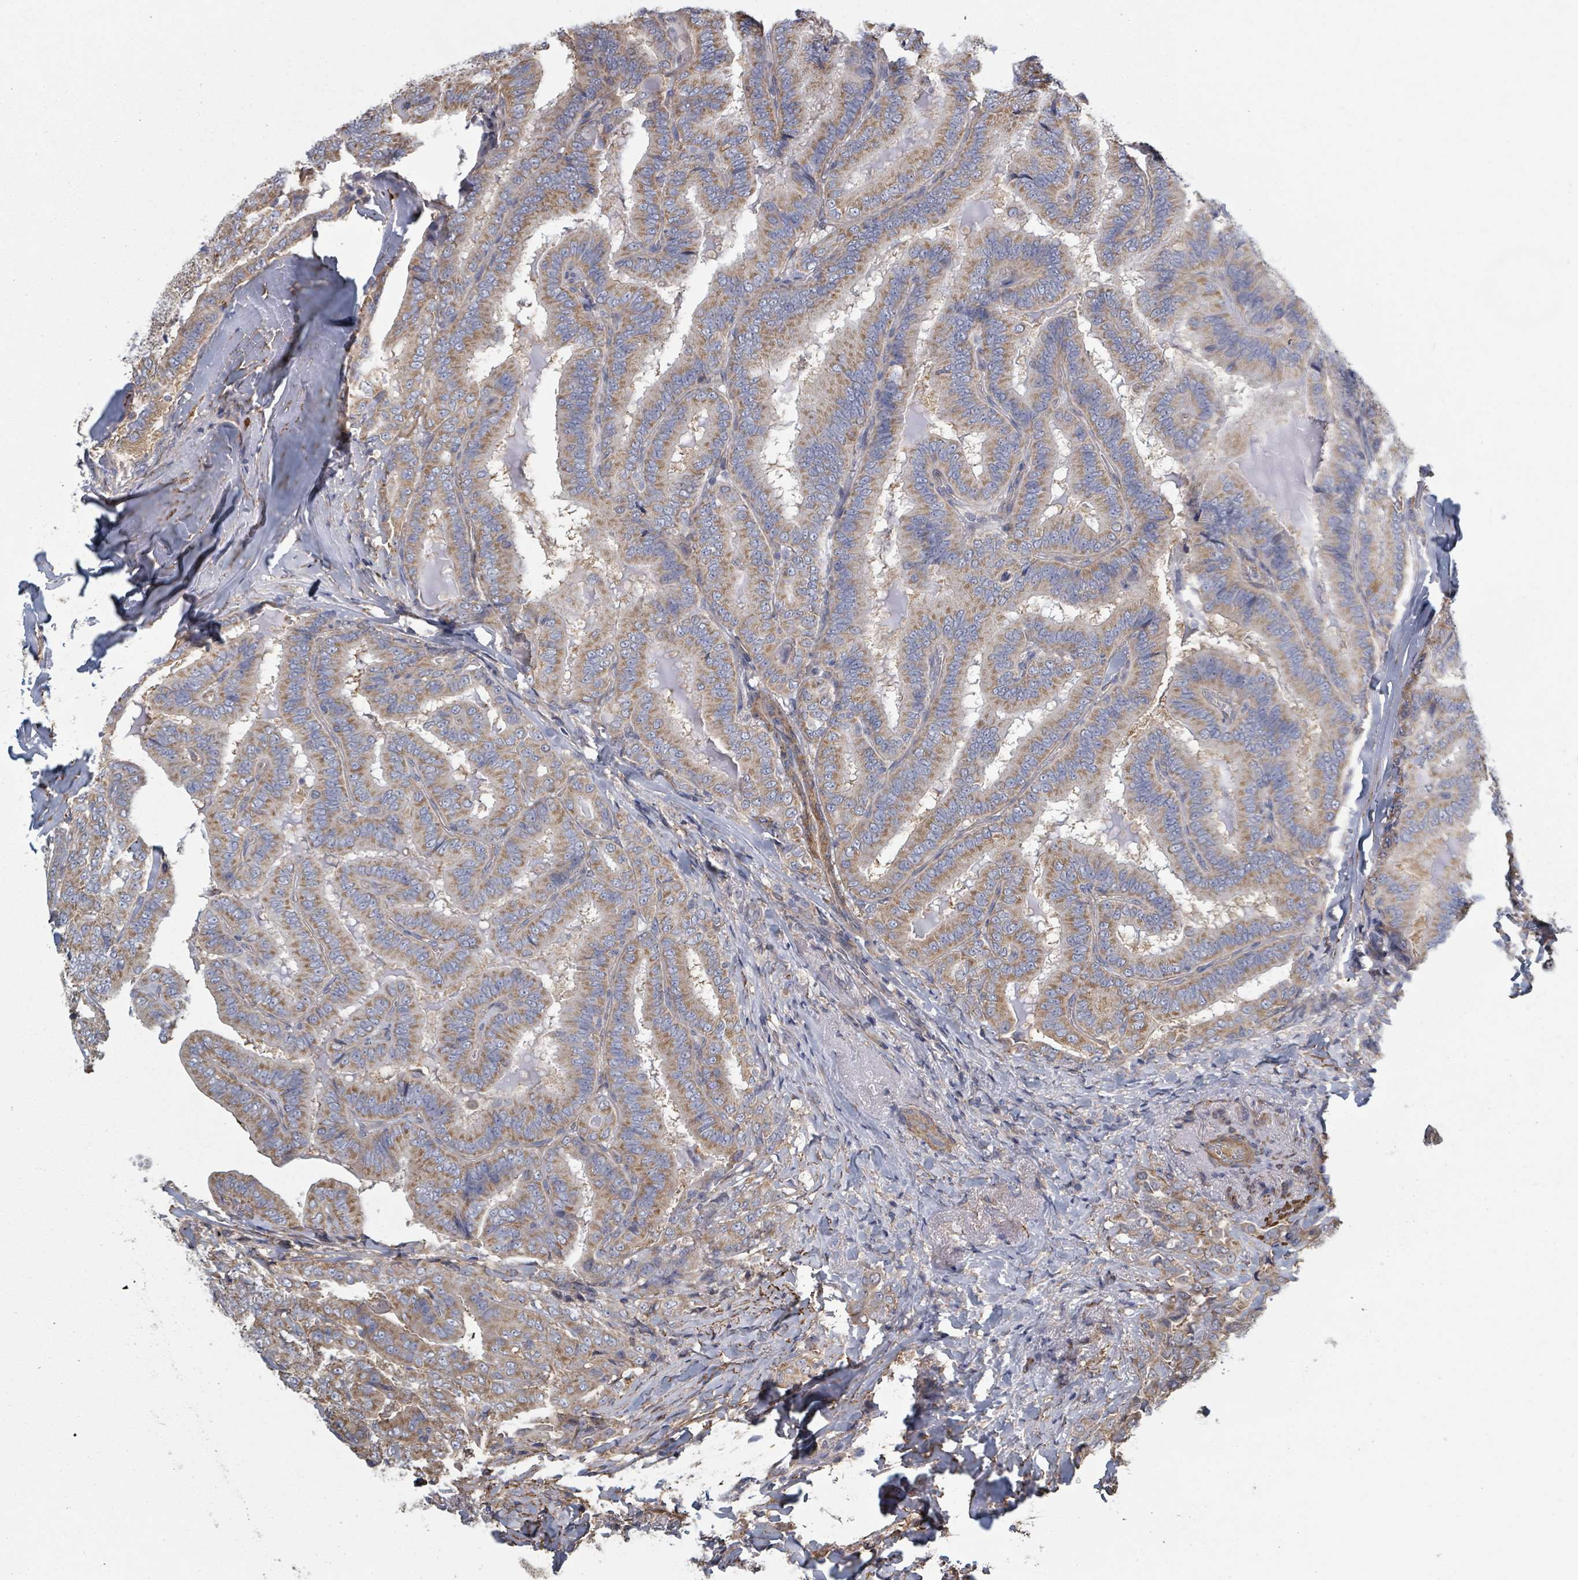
{"staining": {"intensity": "moderate", "quantity": ">75%", "location": "cytoplasmic/membranous"}, "tissue": "thyroid cancer", "cell_type": "Tumor cells", "image_type": "cancer", "snomed": [{"axis": "morphology", "description": "Papillary adenocarcinoma, NOS"}, {"axis": "topography", "description": "Thyroid gland"}], "caption": "Human thyroid cancer stained with a brown dye demonstrates moderate cytoplasmic/membranous positive positivity in about >75% of tumor cells.", "gene": "ADCK1", "patient": {"sex": "male", "age": 61}}